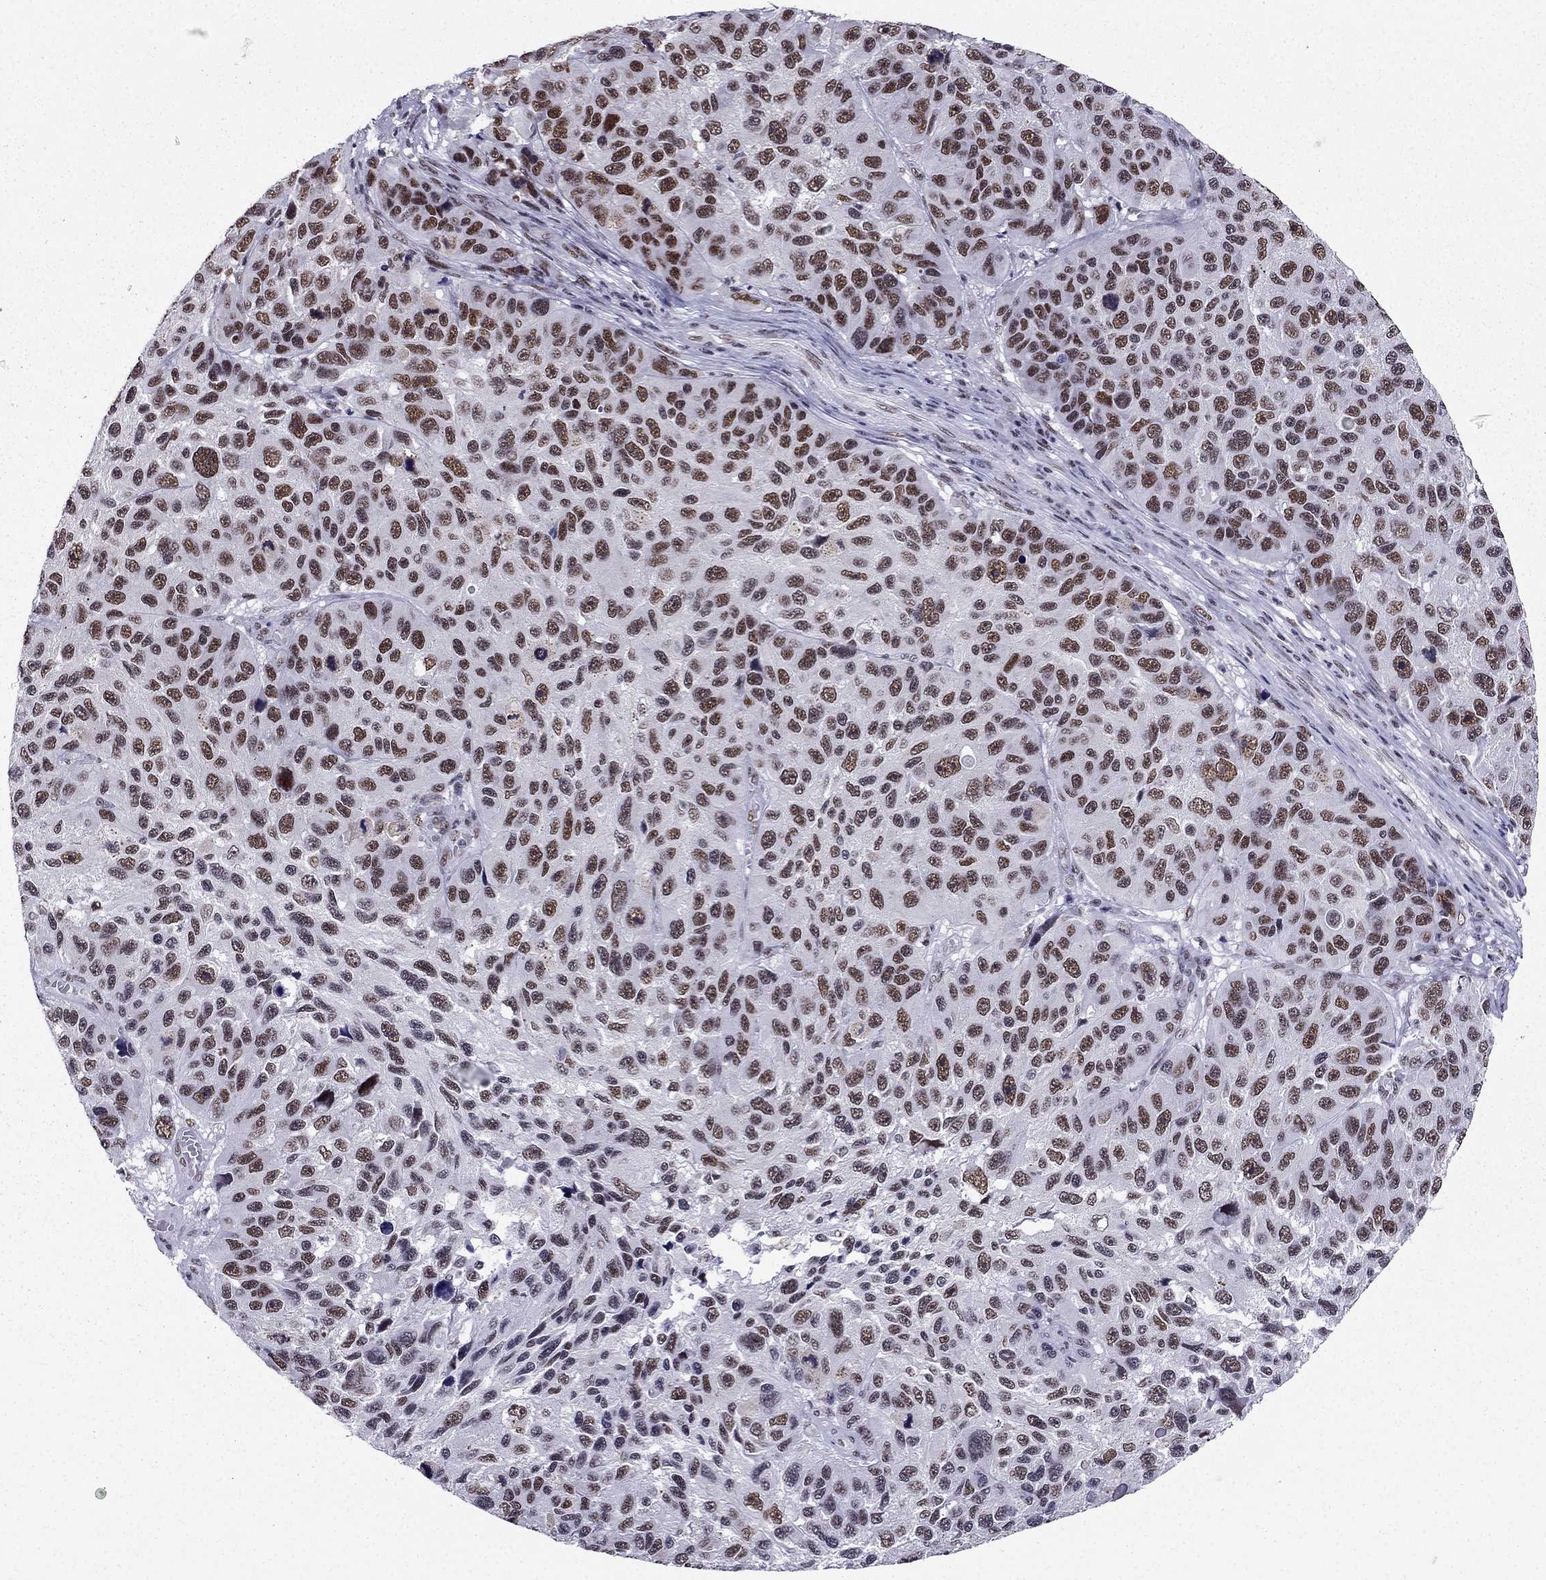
{"staining": {"intensity": "moderate", "quantity": ">75%", "location": "nuclear"}, "tissue": "melanoma", "cell_type": "Tumor cells", "image_type": "cancer", "snomed": [{"axis": "morphology", "description": "Malignant melanoma, NOS"}, {"axis": "topography", "description": "Skin"}], "caption": "The image reveals a brown stain indicating the presence of a protein in the nuclear of tumor cells in malignant melanoma. (brown staining indicates protein expression, while blue staining denotes nuclei).", "gene": "ZNF420", "patient": {"sex": "male", "age": 53}}